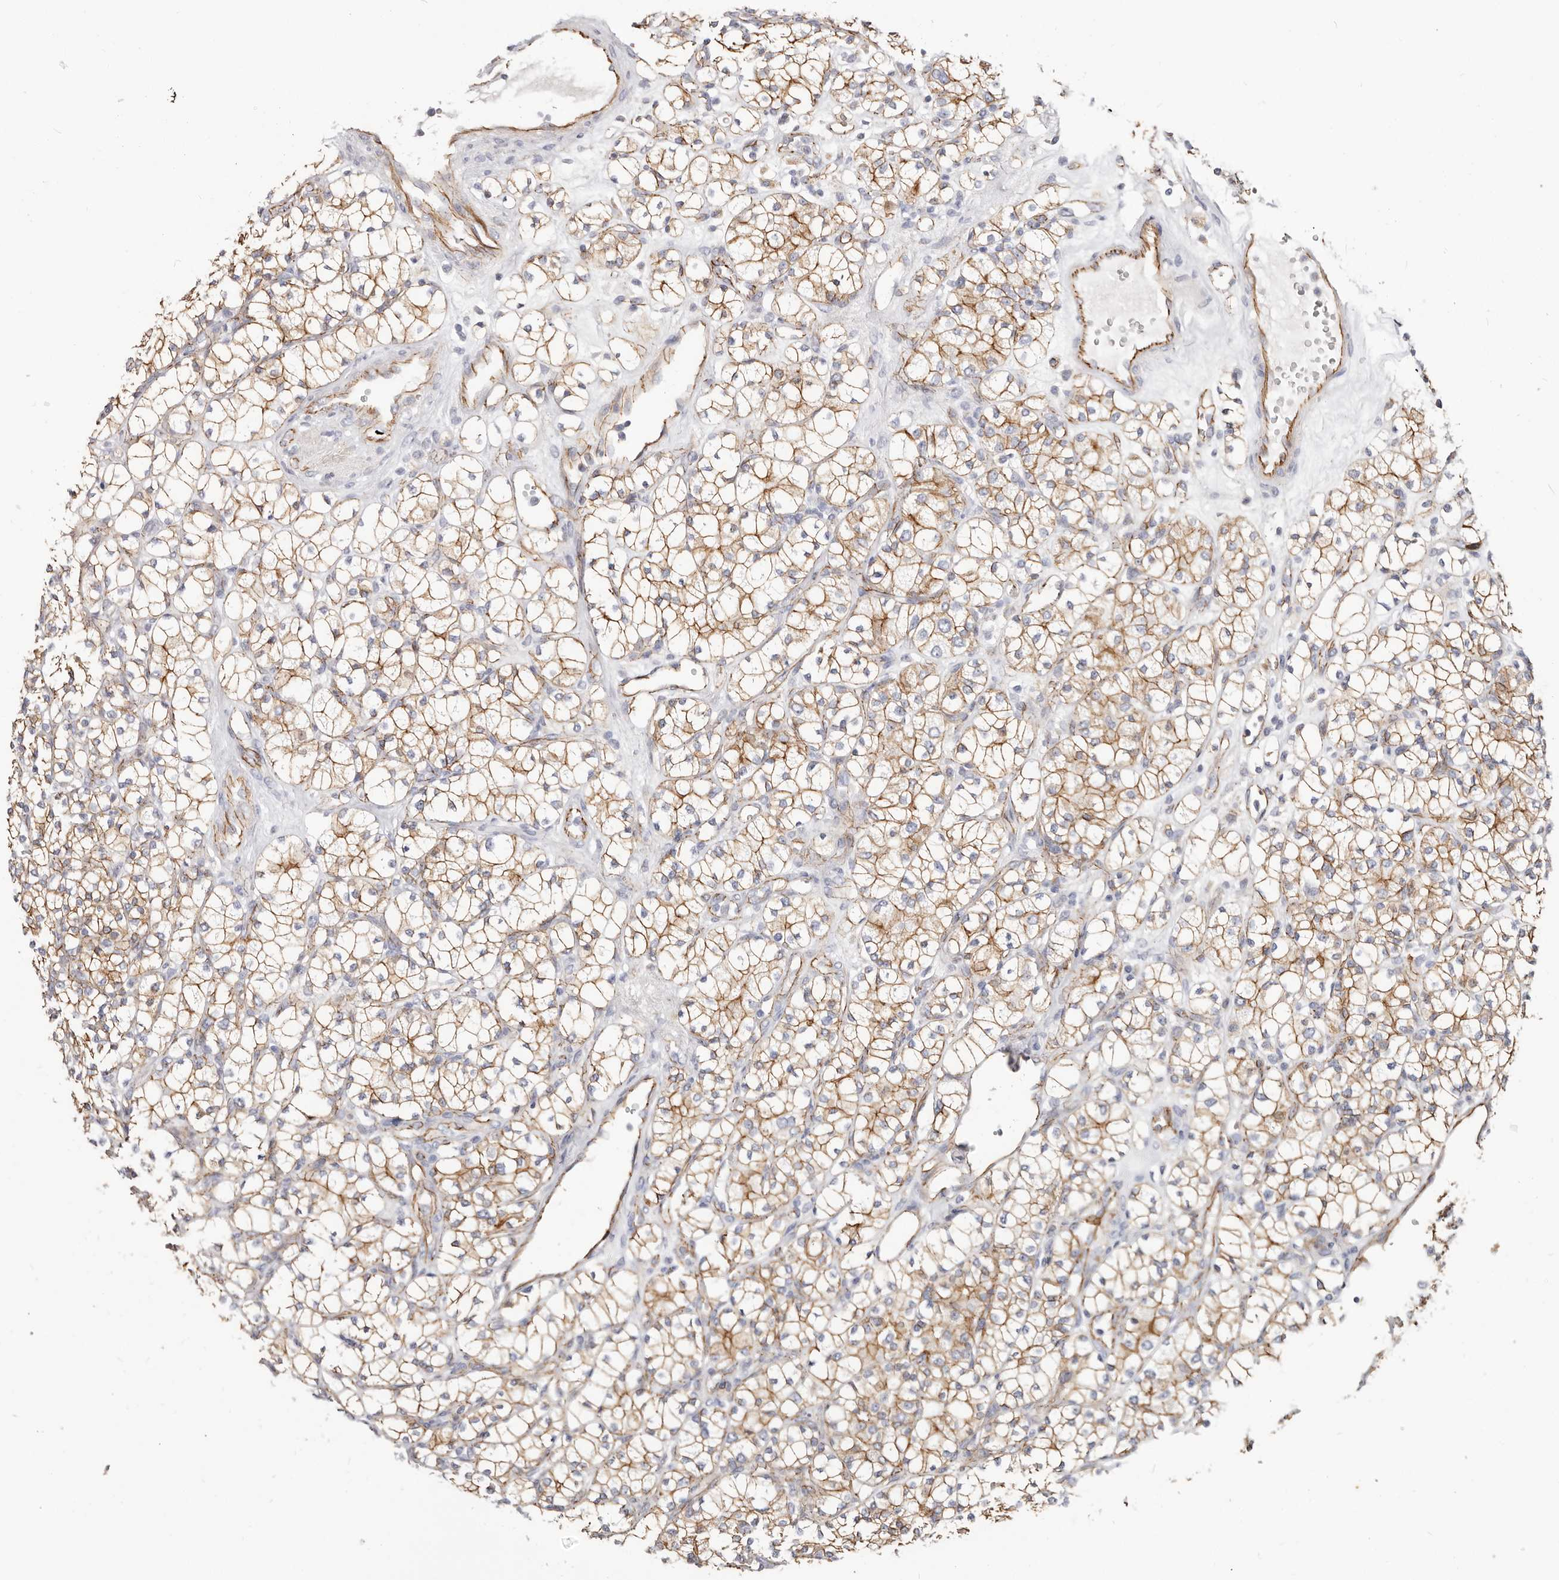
{"staining": {"intensity": "moderate", "quantity": ">75%", "location": "cytoplasmic/membranous"}, "tissue": "renal cancer", "cell_type": "Tumor cells", "image_type": "cancer", "snomed": [{"axis": "morphology", "description": "Adenocarcinoma, NOS"}, {"axis": "topography", "description": "Kidney"}], "caption": "This photomicrograph reveals immunohistochemistry (IHC) staining of renal cancer, with medium moderate cytoplasmic/membranous expression in approximately >75% of tumor cells.", "gene": "CTNNB1", "patient": {"sex": "male", "age": 77}}